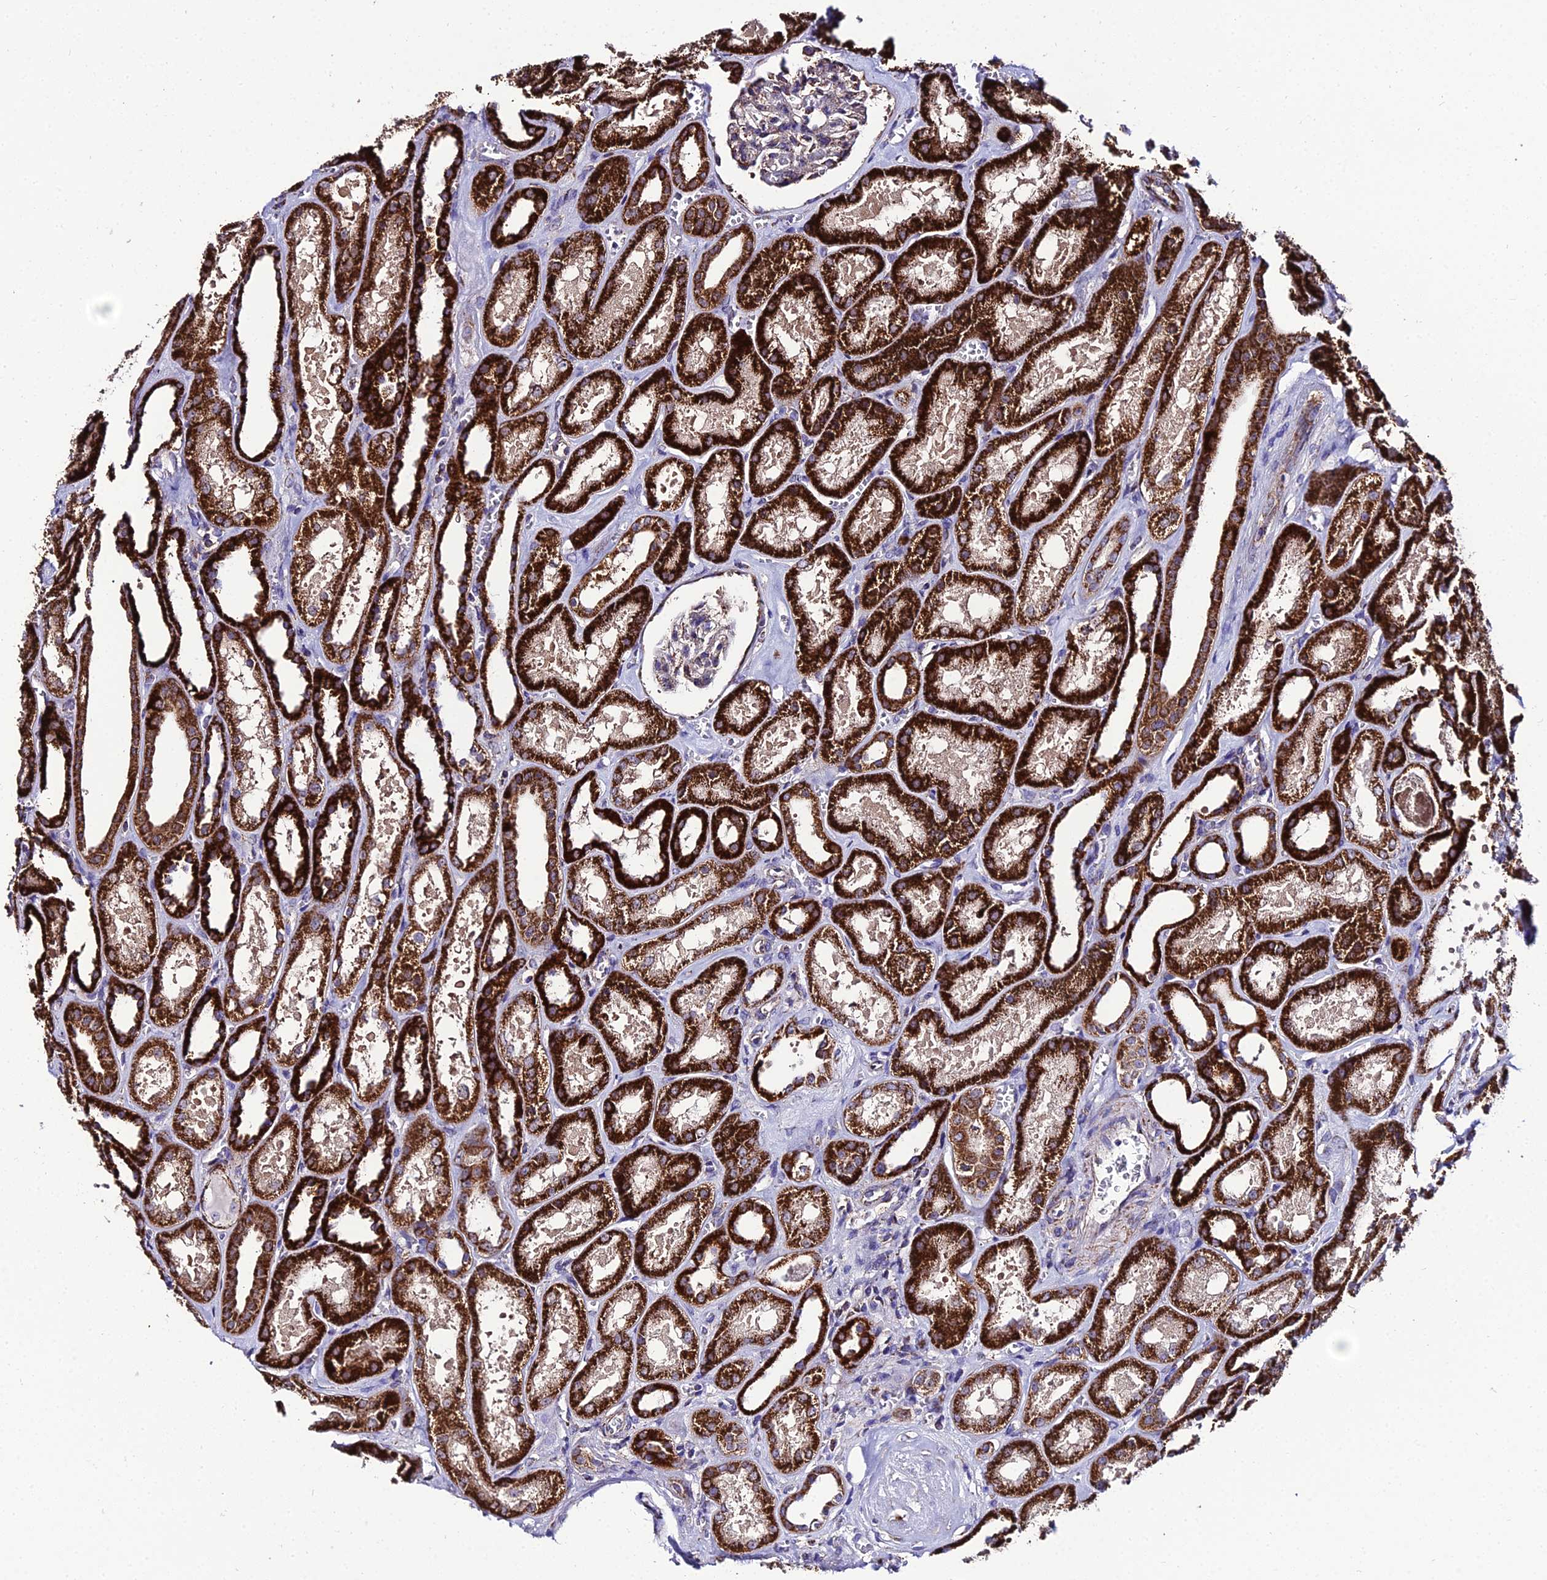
{"staining": {"intensity": "weak", "quantity": "<25%", "location": "cytoplasmic/membranous"}, "tissue": "kidney", "cell_type": "Cells in glomeruli", "image_type": "normal", "snomed": [{"axis": "morphology", "description": "Normal tissue, NOS"}, {"axis": "morphology", "description": "Adenocarcinoma, NOS"}, {"axis": "topography", "description": "Kidney"}], "caption": "Immunohistochemistry photomicrograph of unremarkable kidney: human kidney stained with DAB (3,3'-diaminobenzidine) shows no significant protein expression in cells in glomeruli.", "gene": "PSMD2", "patient": {"sex": "female", "age": 68}}